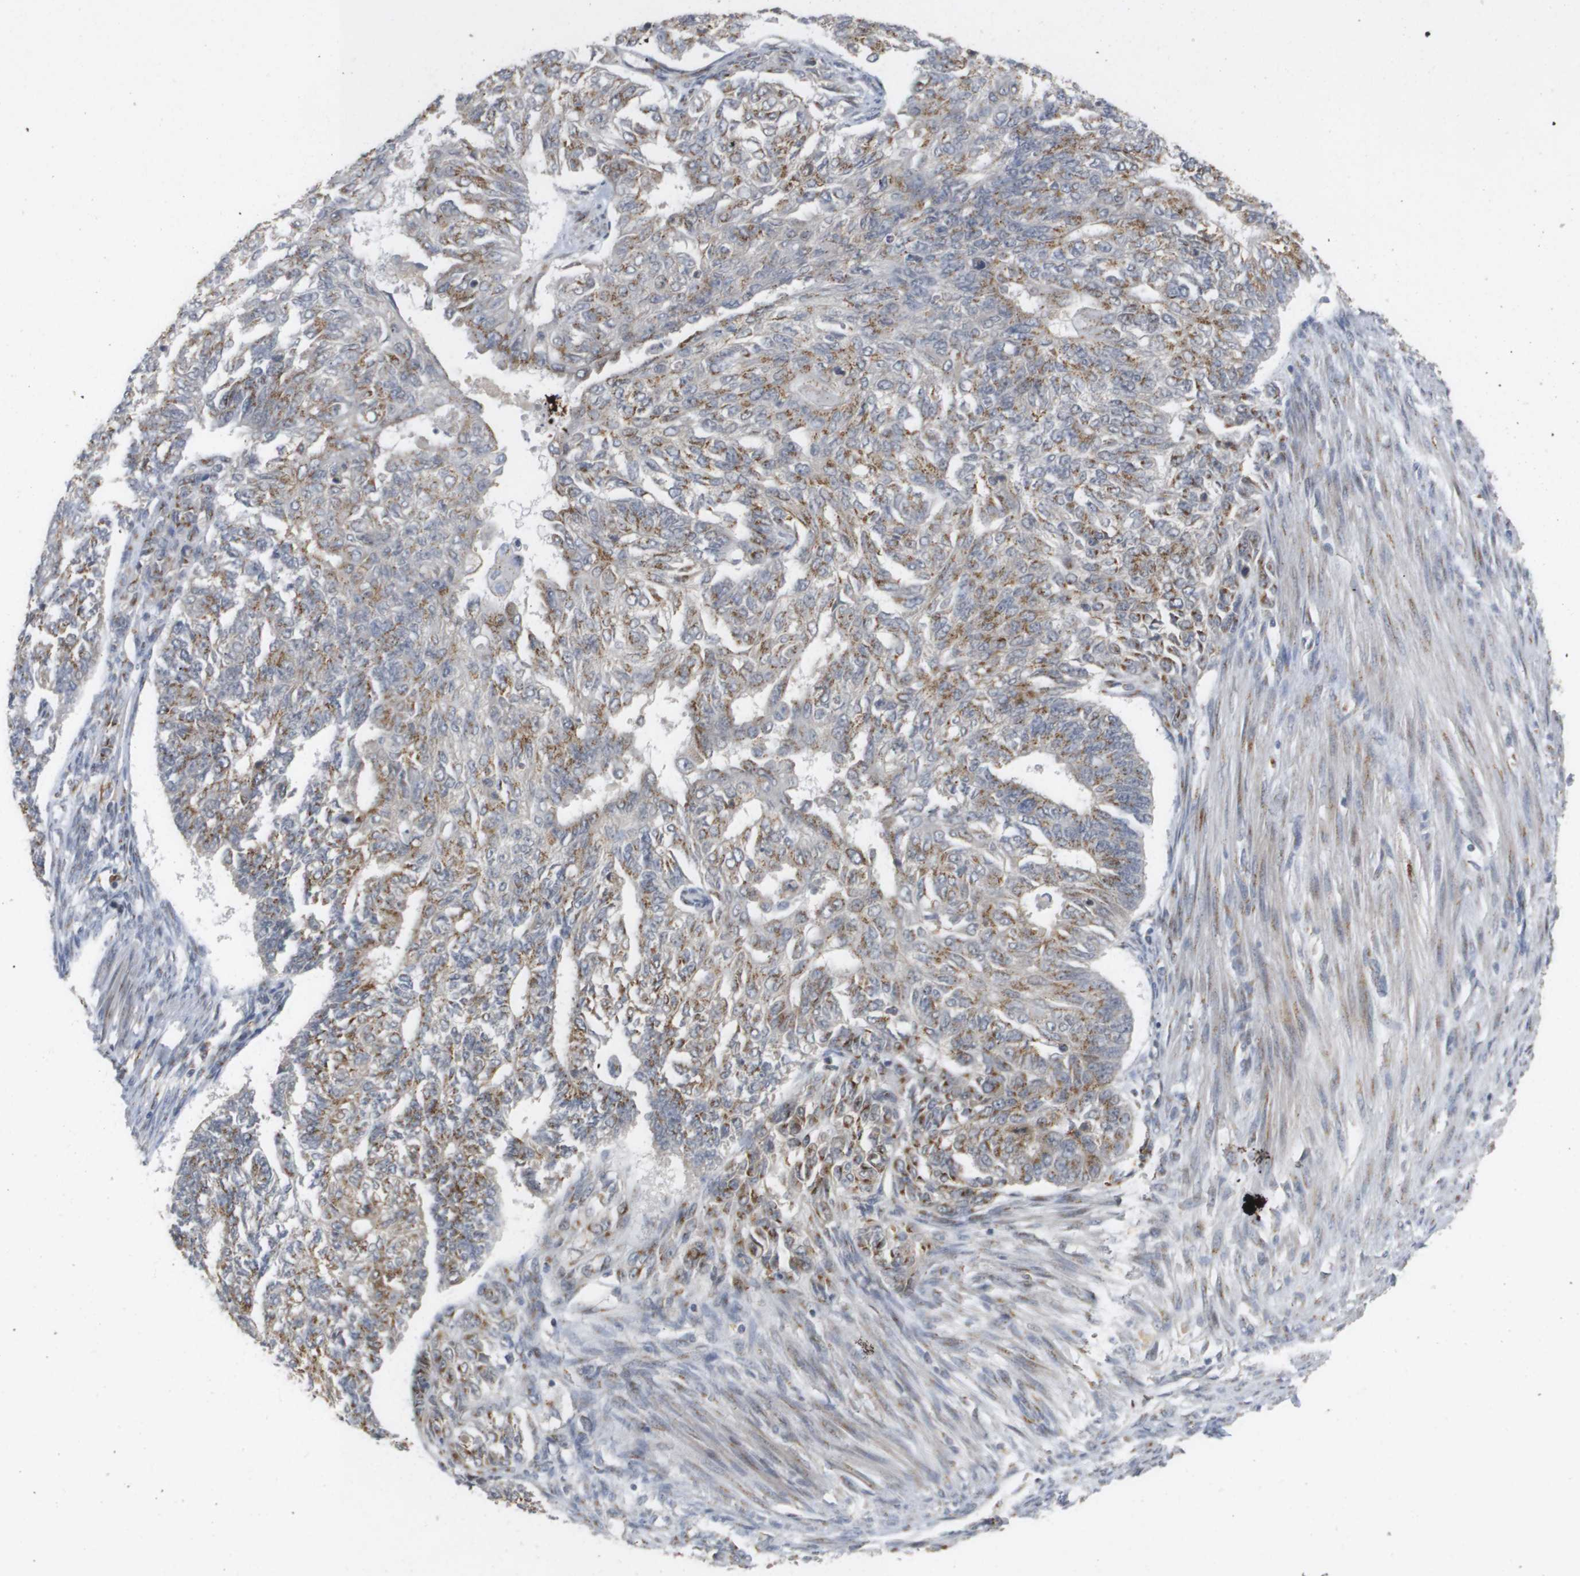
{"staining": {"intensity": "moderate", "quantity": ">75%", "location": "cytoplasmic/membranous"}, "tissue": "endometrial cancer", "cell_type": "Tumor cells", "image_type": "cancer", "snomed": [{"axis": "morphology", "description": "Adenocarcinoma, NOS"}, {"axis": "topography", "description": "Endometrium"}], "caption": "Adenocarcinoma (endometrial) was stained to show a protein in brown. There is medium levels of moderate cytoplasmic/membranous positivity in about >75% of tumor cells.", "gene": "ZFPL1", "patient": {"sex": "female", "age": 32}}